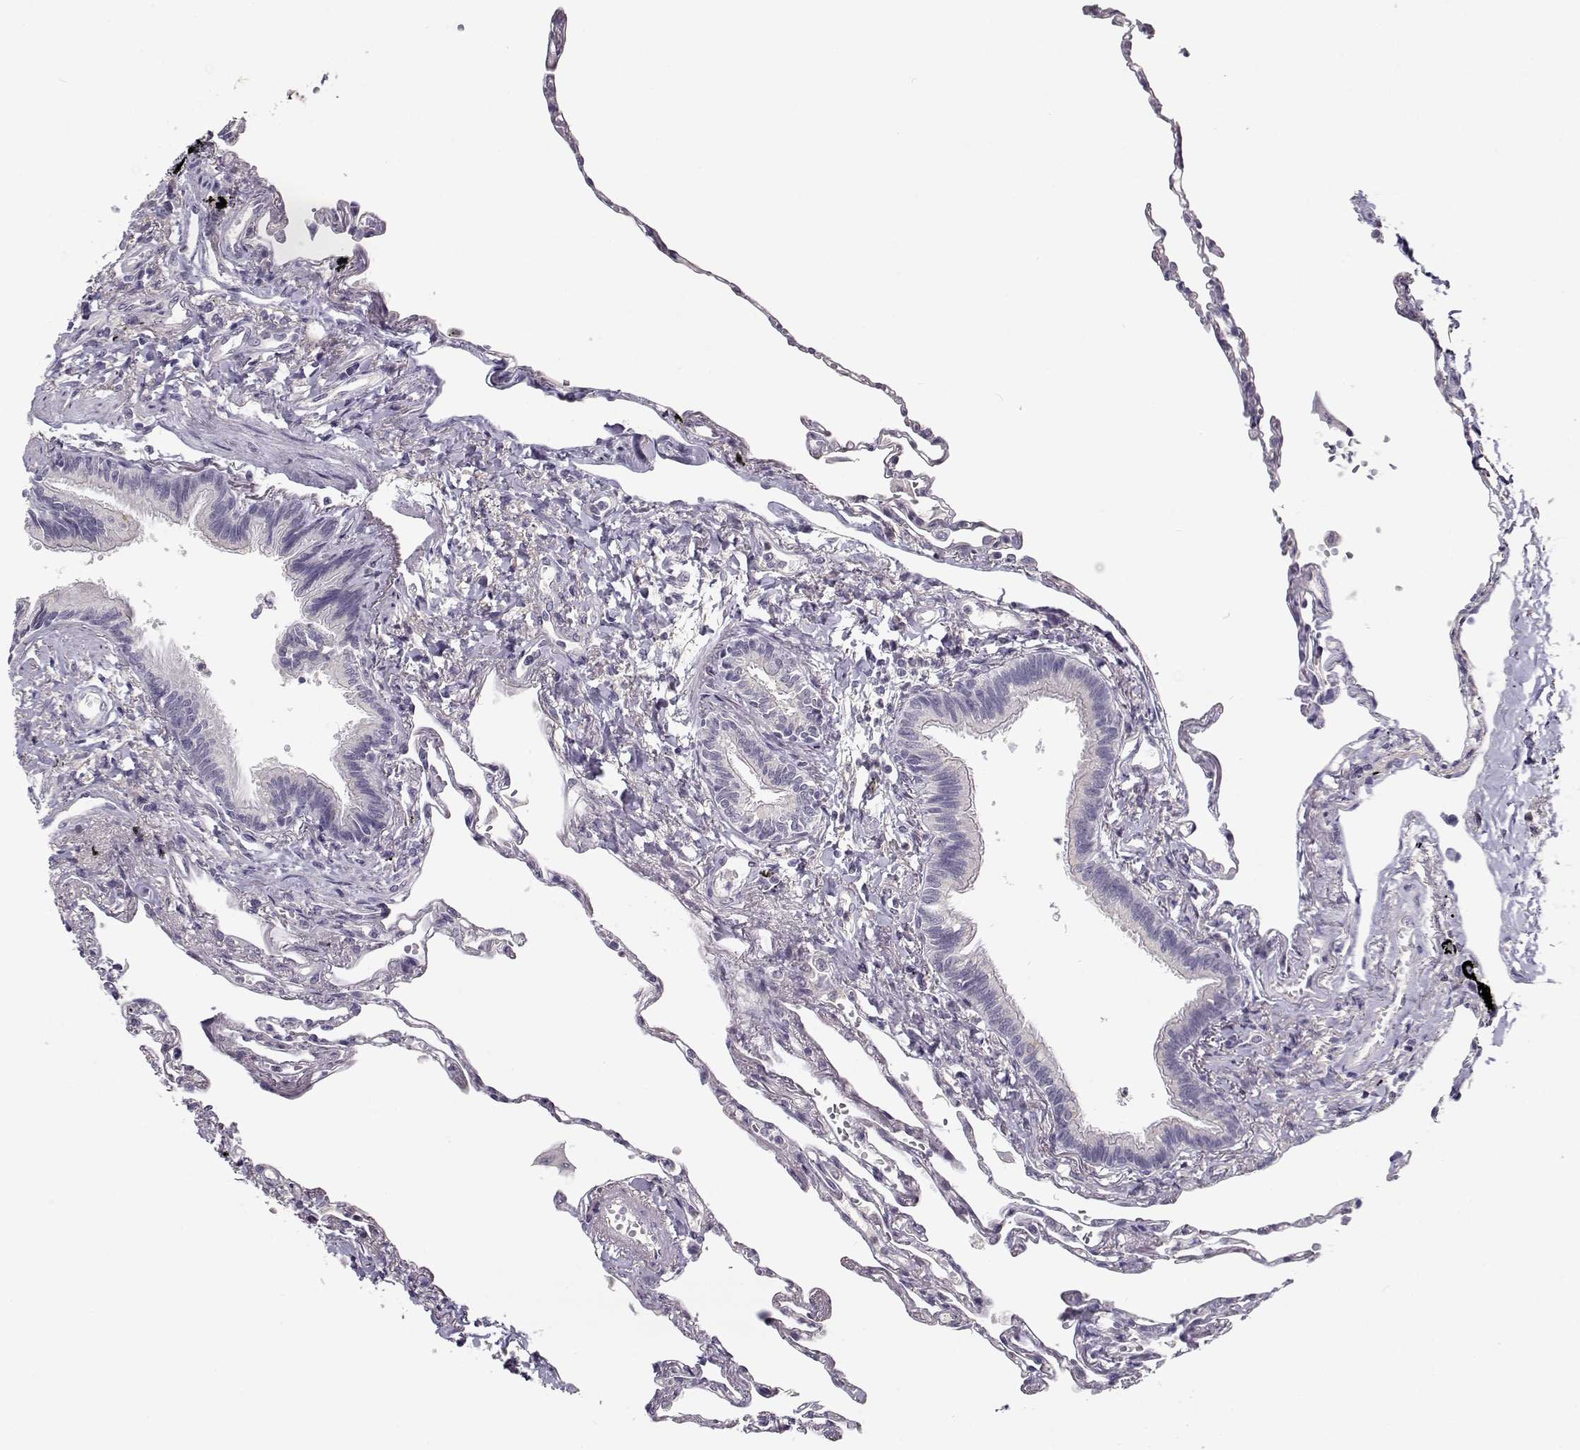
{"staining": {"intensity": "negative", "quantity": "none", "location": "none"}, "tissue": "lung", "cell_type": "Alveolar cells", "image_type": "normal", "snomed": [{"axis": "morphology", "description": "Normal tissue, NOS"}, {"axis": "topography", "description": "Lung"}], "caption": "Immunohistochemical staining of unremarkable human lung demonstrates no significant staining in alveolar cells. The staining was performed using DAB (3,3'-diaminobenzidine) to visualize the protein expression in brown, while the nuclei were stained in blue with hematoxylin (Magnification: 20x).", "gene": "TMEM145", "patient": {"sex": "male", "age": 78}}